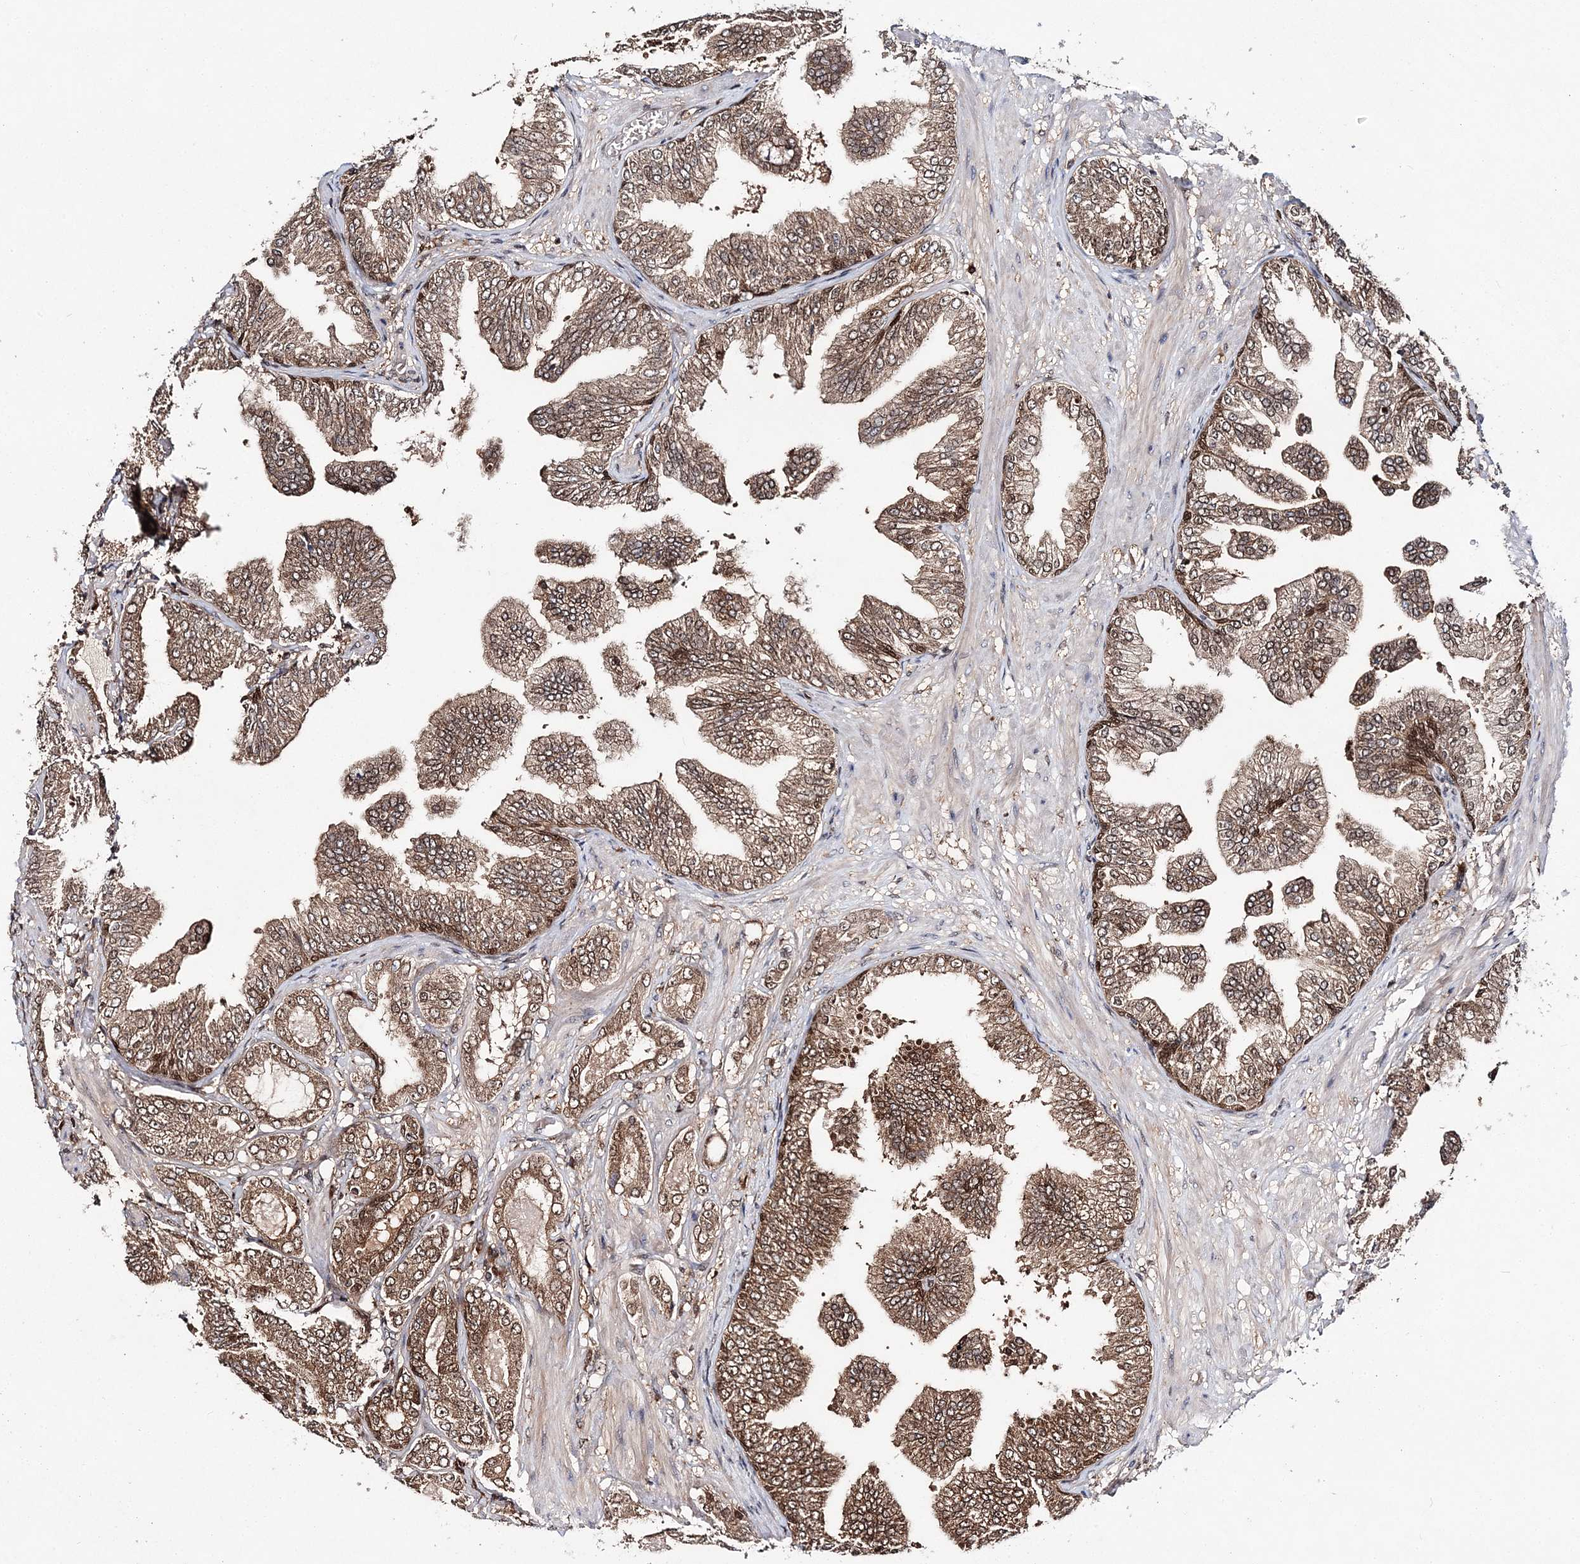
{"staining": {"intensity": "weak", "quantity": ">75%", "location": "cytoplasmic/membranous,nuclear"}, "tissue": "prostate cancer", "cell_type": "Tumor cells", "image_type": "cancer", "snomed": [{"axis": "morphology", "description": "Adenocarcinoma, Low grade"}, {"axis": "topography", "description": "Prostate"}], "caption": "Prostate adenocarcinoma (low-grade) stained for a protein displays weak cytoplasmic/membranous and nuclear positivity in tumor cells. The staining was performed using DAB (3,3'-diaminobenzidine), with brown indicating positive protein expression. Nuclei are stained blue with hematoxylin.", "gene": "NIF3L1", "patient": {"sex": "male", "age": 63}}